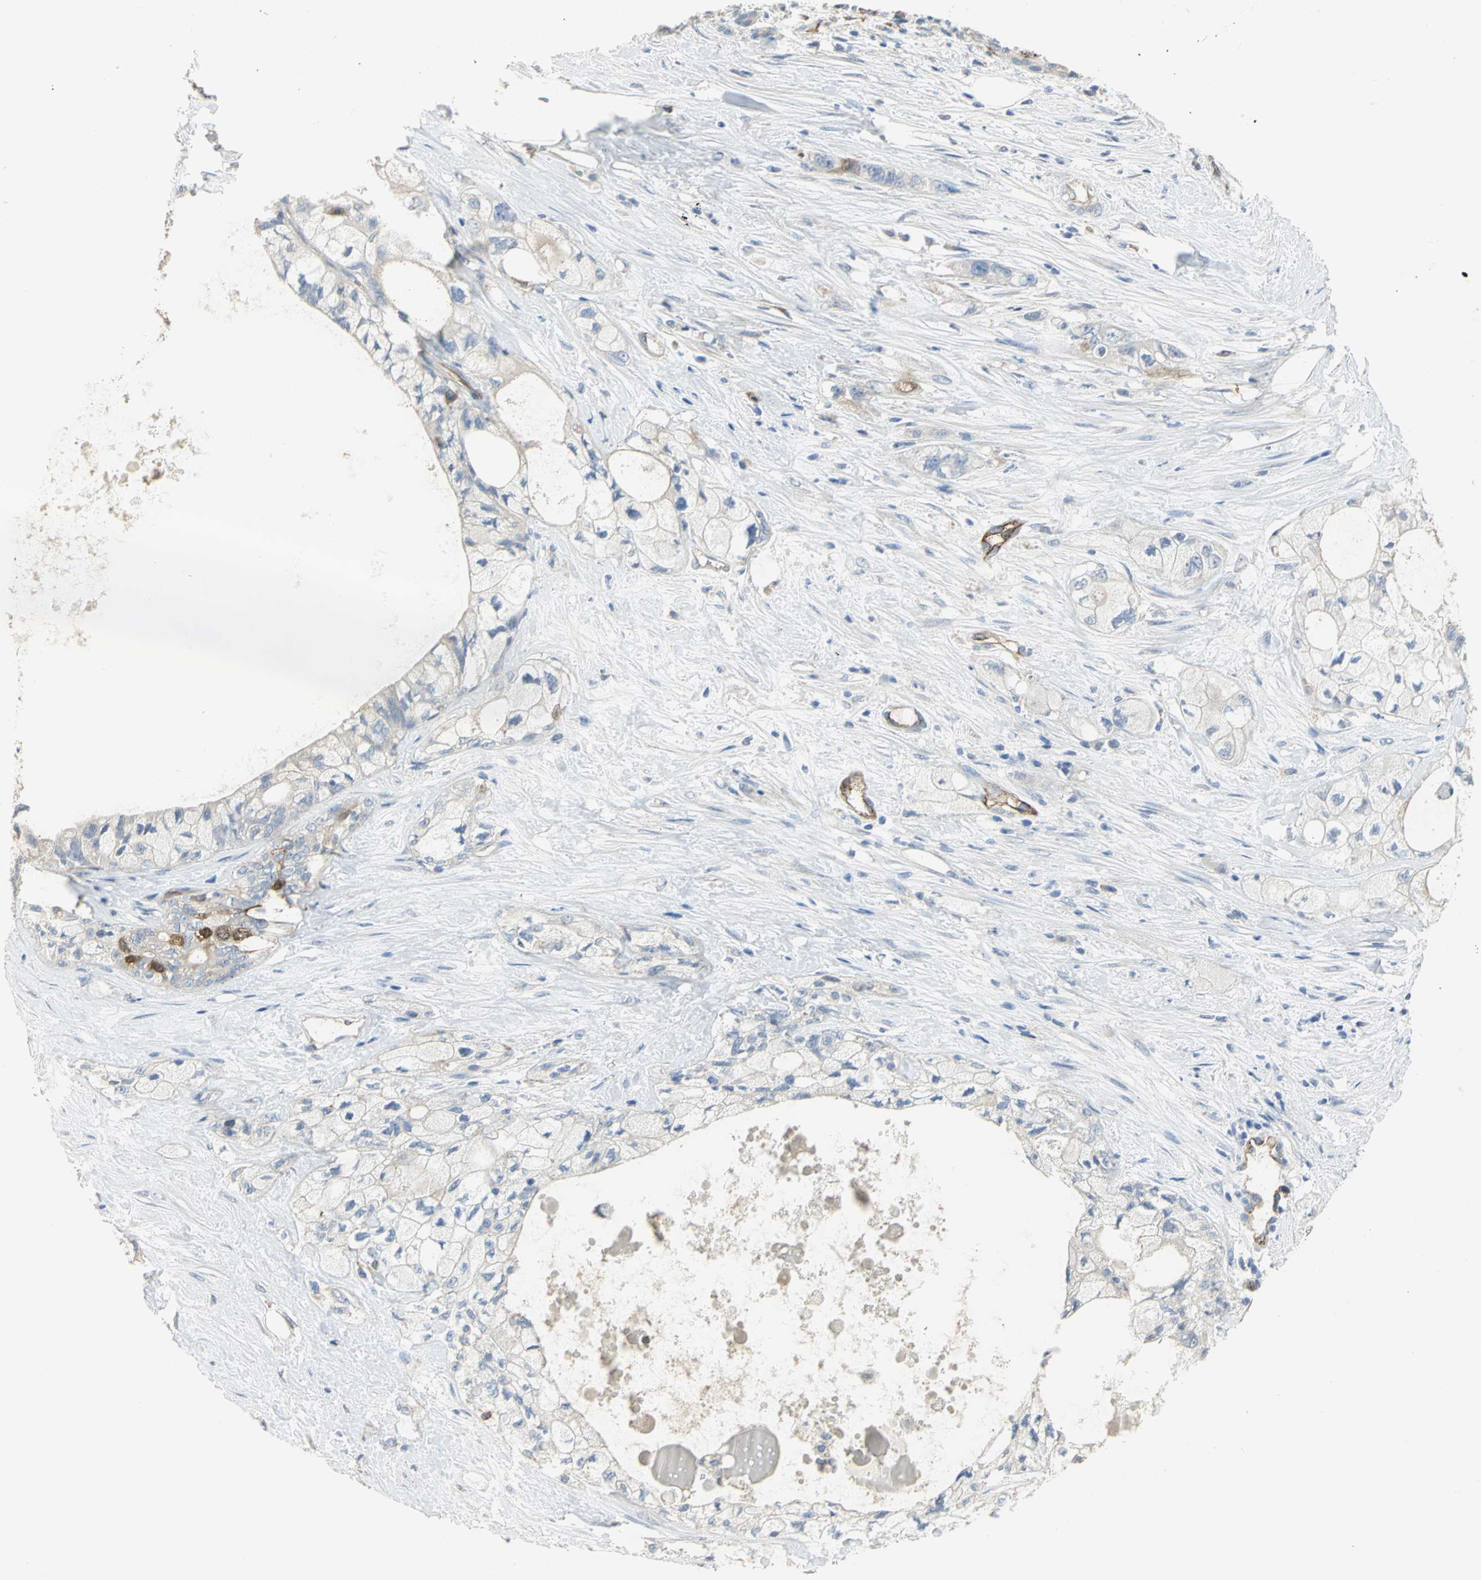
{"staining": {"intensity": "strong", "quantity": "<25%", "location": "cytoplasmic/membranous"}, "tissue": "pancreatic cancer", "cell_type": "Tumor cells", "image_type": "cancer", "snomed": [{"axis": "morphology", "description": "Adenocarcinoma, NOS"}, {"axis": "topography", "description": "Pancreas"}], "caption": "Immunohistochemical staining of pancreatic cancer (adenocarcinoma) demonstrates medium levels of strong cytoplasmic/membranous staining in about <25% of tumor cells.", "gene": "DLGAP5", "patient": {"sex": "male", "age": 70}}